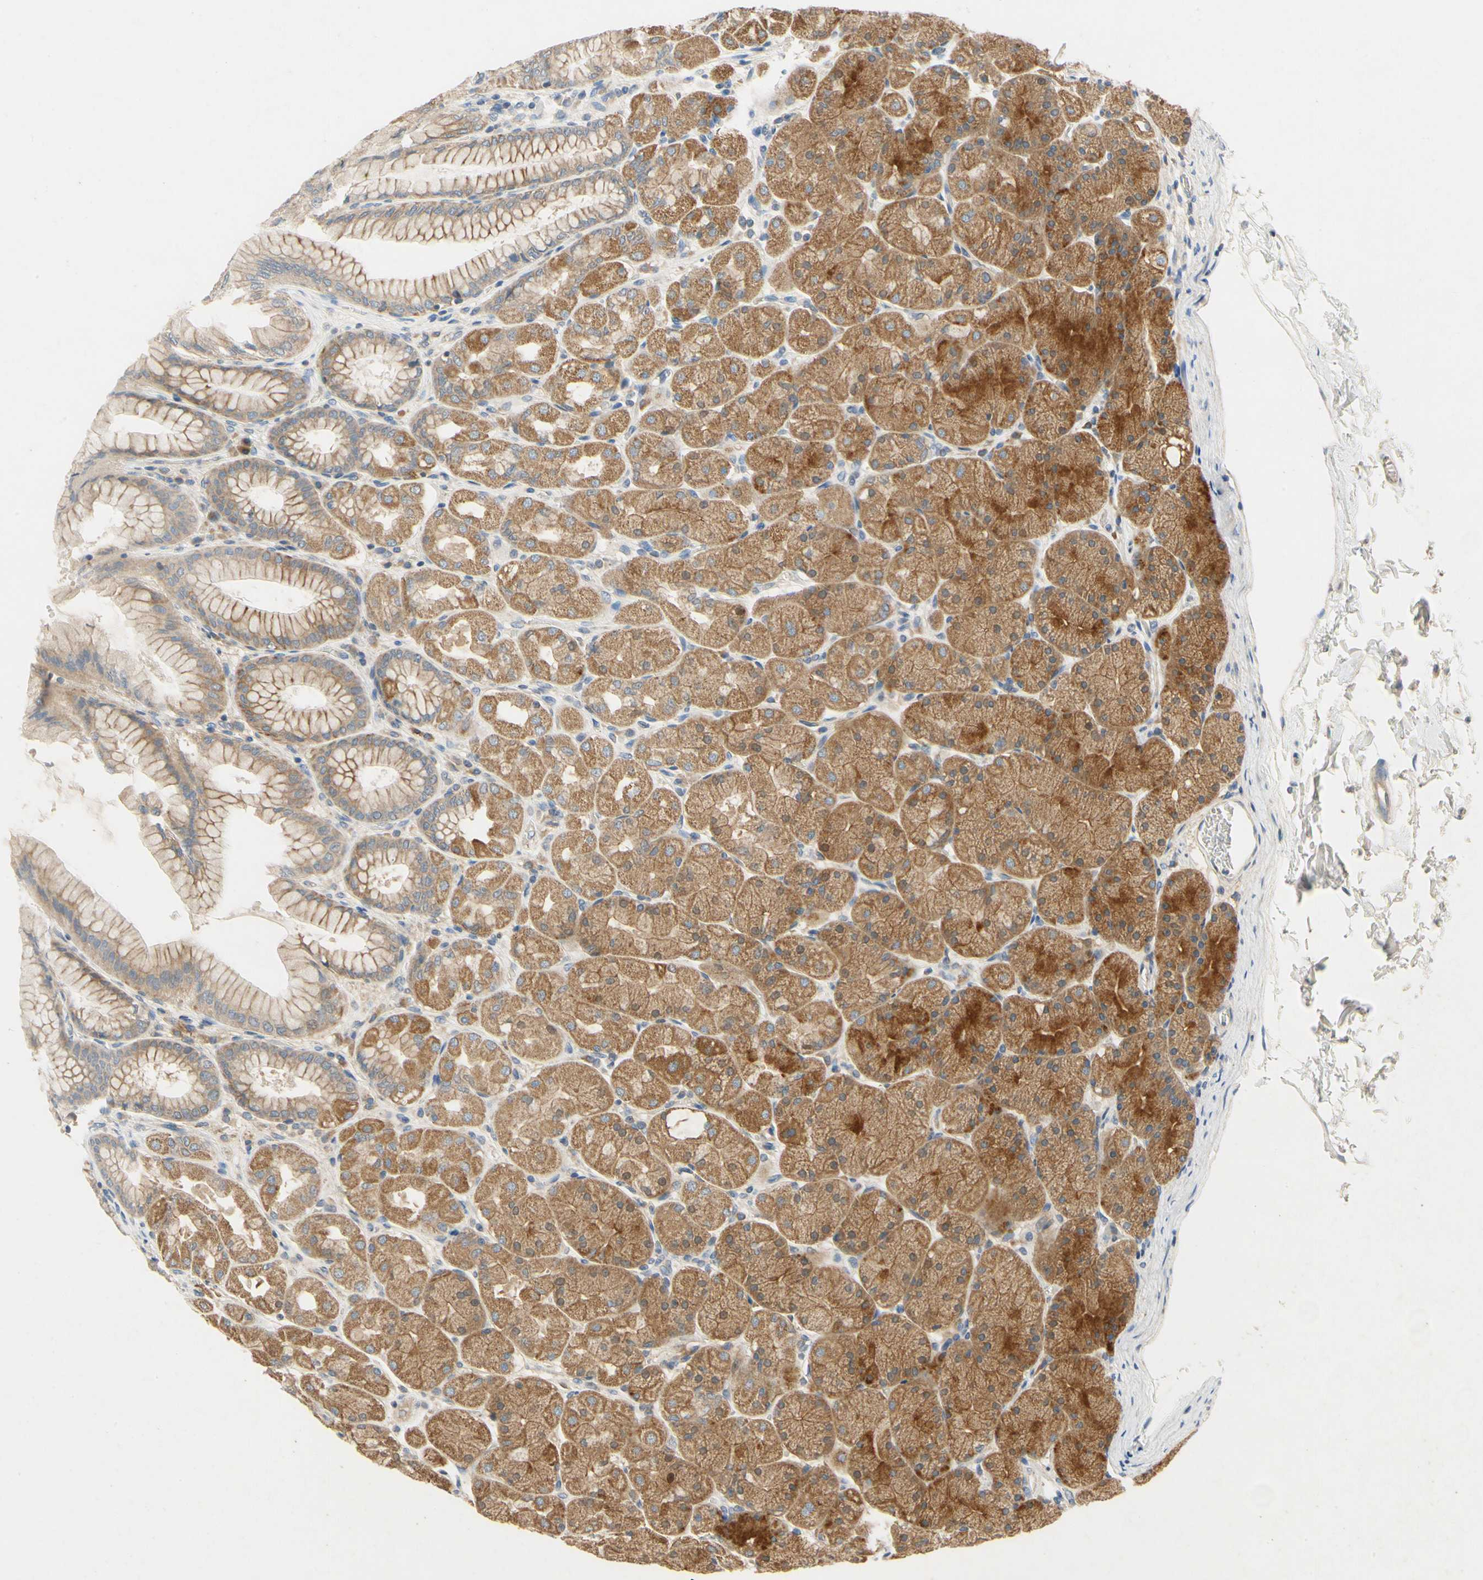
{"staining": {"intensity": "moderate", "quantity": ">75%", "location": "cytoplasmic/membranous"}, "tissue": "stomach", "cell_type": "Glandular cells", "image_type": "normal", "snomed": [{"axis": "morphology", "description": "Normal tissue, NOS"}, {"axis": "topography", "description": "Stomach, upper"}], "caption": "Protein analysis of benign stomach demonstrates moderate cytoplasmic/membranous positivity in approximately >75% of glandular cells. The staining was performed using DAB (3,3'-diaminobenzidine) to visualize the protein expression in brown, while the nuclei were stained in blue with hematoxylin (Magnification: 20x).", "gene": "KLHDC8B", "patient": {"sex": "female", "age": 56}}